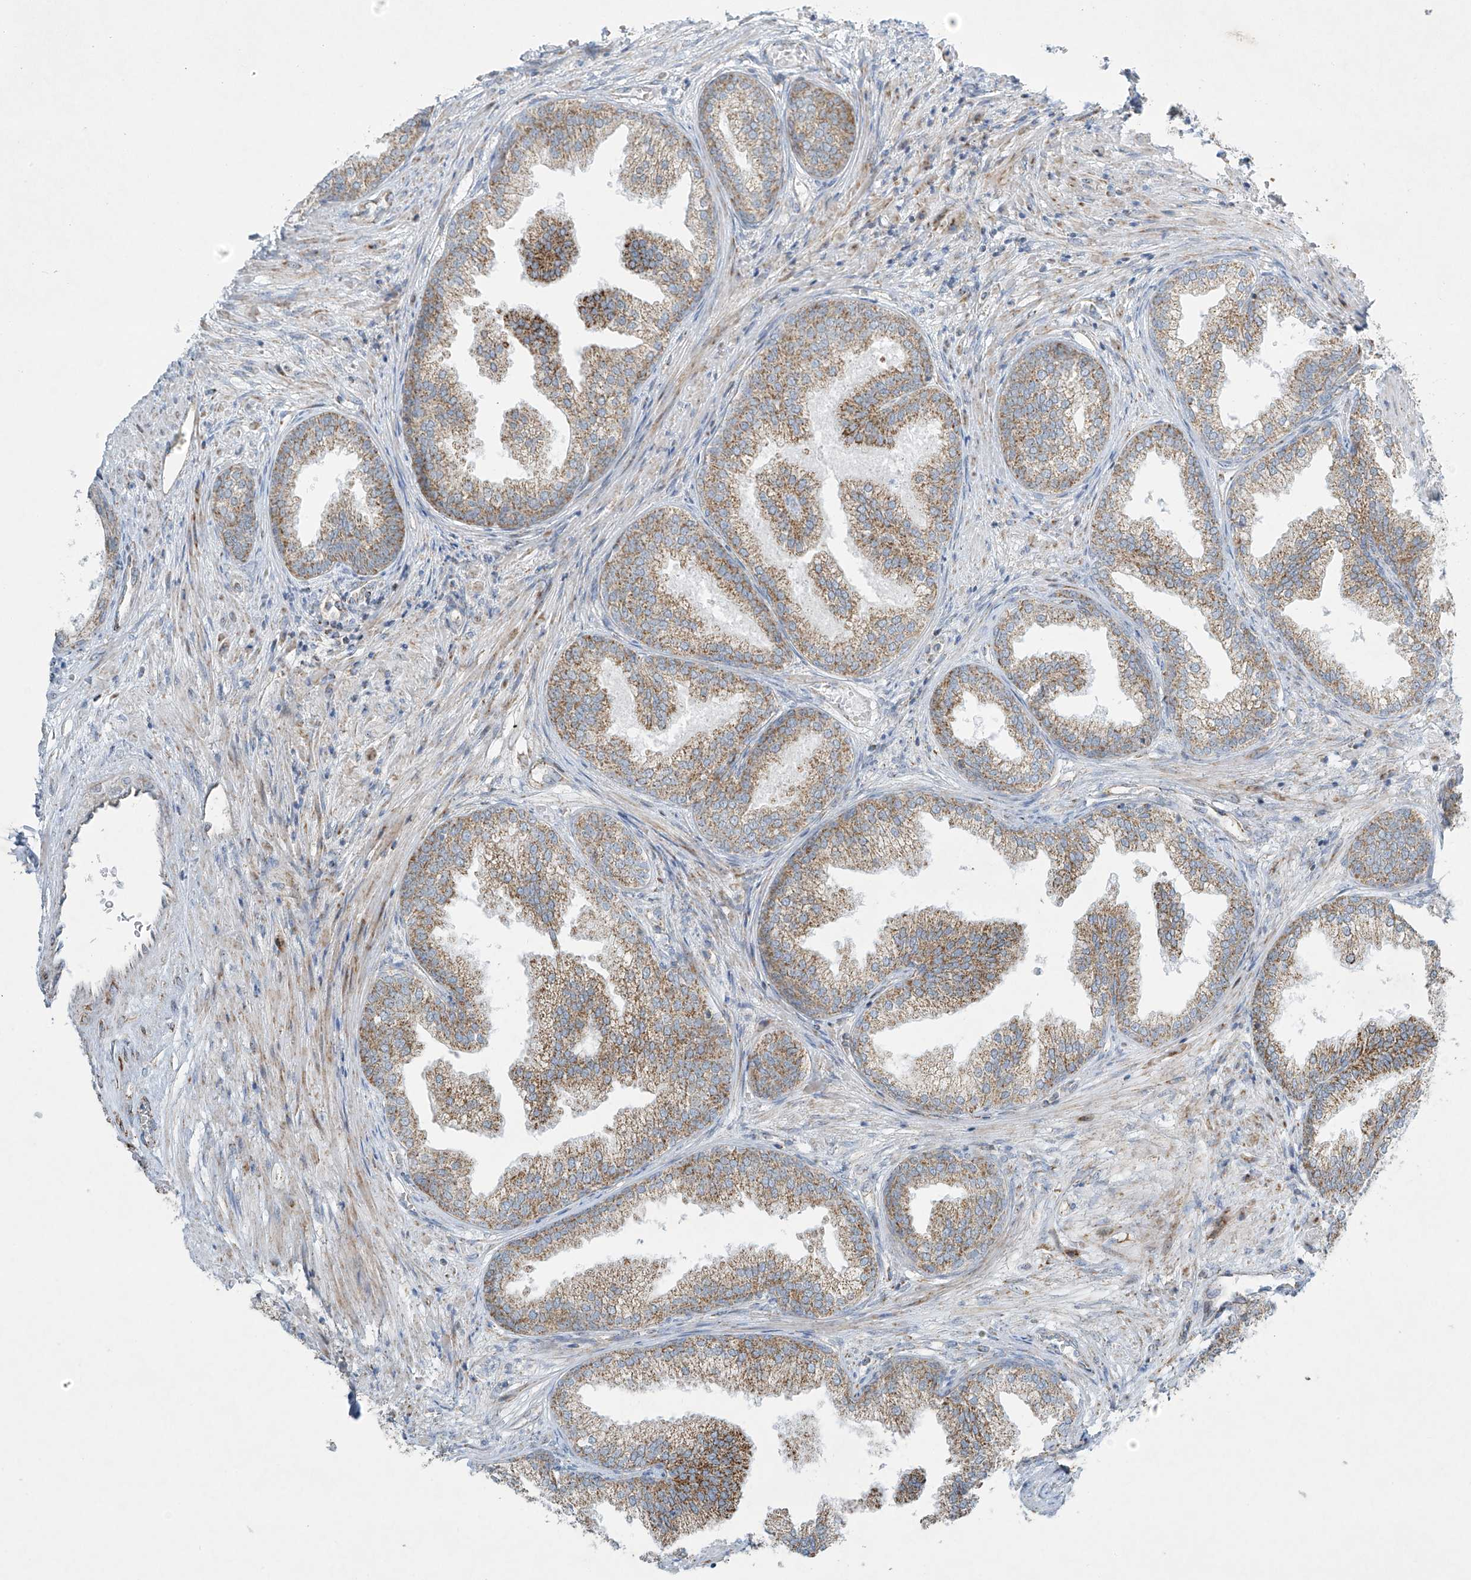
{"staining": {"intensity": "moderate", "quantity": ">75%", "location": "cytoplasmic/membranous"}, "tissue": "prostate", "cell_type": "Glandular cells", "image_type": "normal", "snomed": [{"axis": "morphology", "description": "Normal tissue, NOS"}, {"axis": "topography", "description": "Prostate"}], "caption": "Moderate cytoplasmic/membranous protein positivity is present in approximately >75% of glandular cells in prostate.", "gene": "SMDT1", "patient": {"sex": "male", "age": 76}}